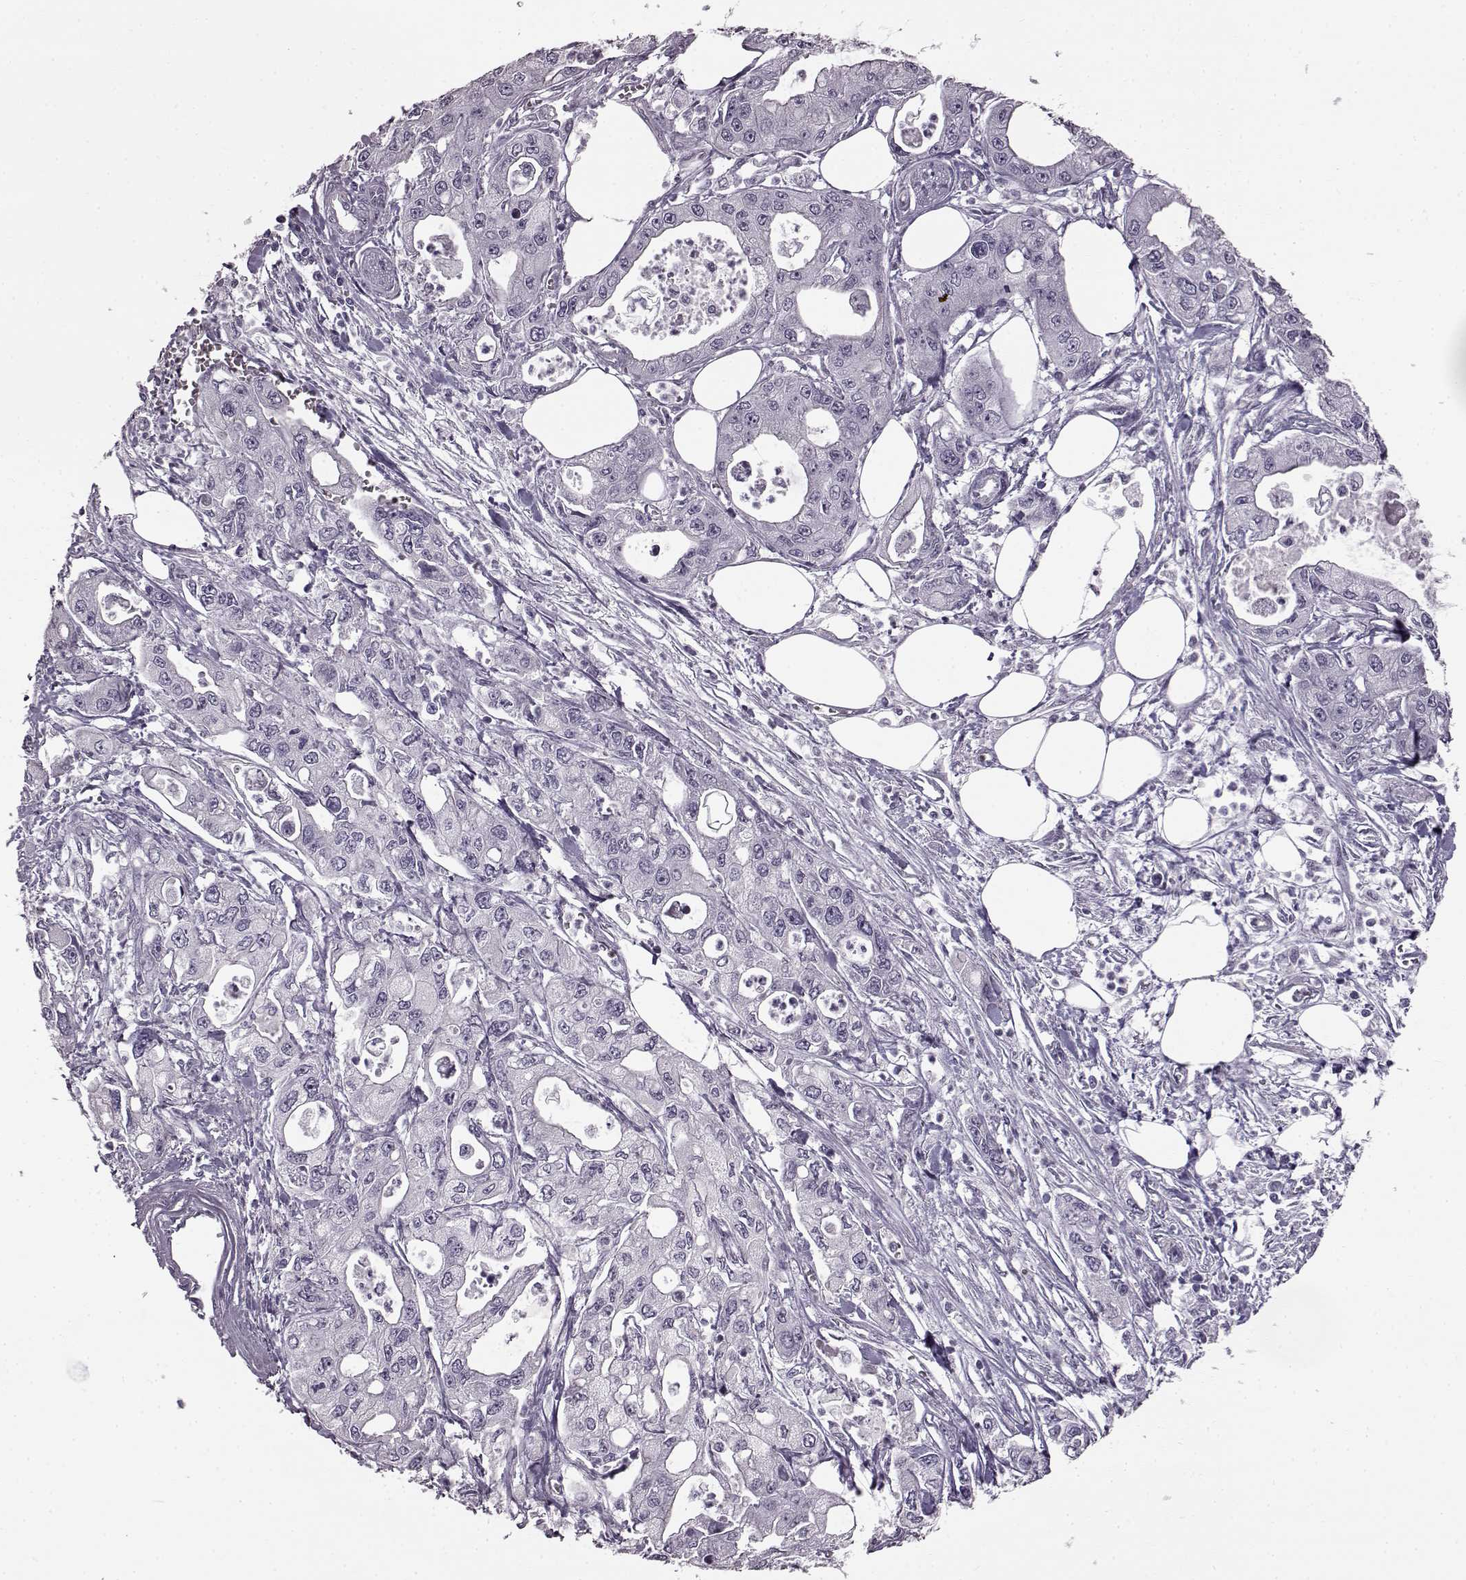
{"staining": {"intensity": "negative", "quantity": "none", "location": "none"}, "tissue": "pancreatic cancer", "cell_type": "Tumor cells", "image_type": "cancer", "snomed": [{"axis": "morphology", "description": "Adenocarcinoma, NOS"}, {"axis": "topography", "description": "Pancreas"}], "caption": "Protein analysis of pancreatic cancer (adenocarcinoma) displays no significant staining in tumor cells. (DAB (3,3'-diaminobenzidine) IHC with hematoxylin counter stain).", "gene": "PRPH2", "patient": {"sex": "male", "age": 70}}